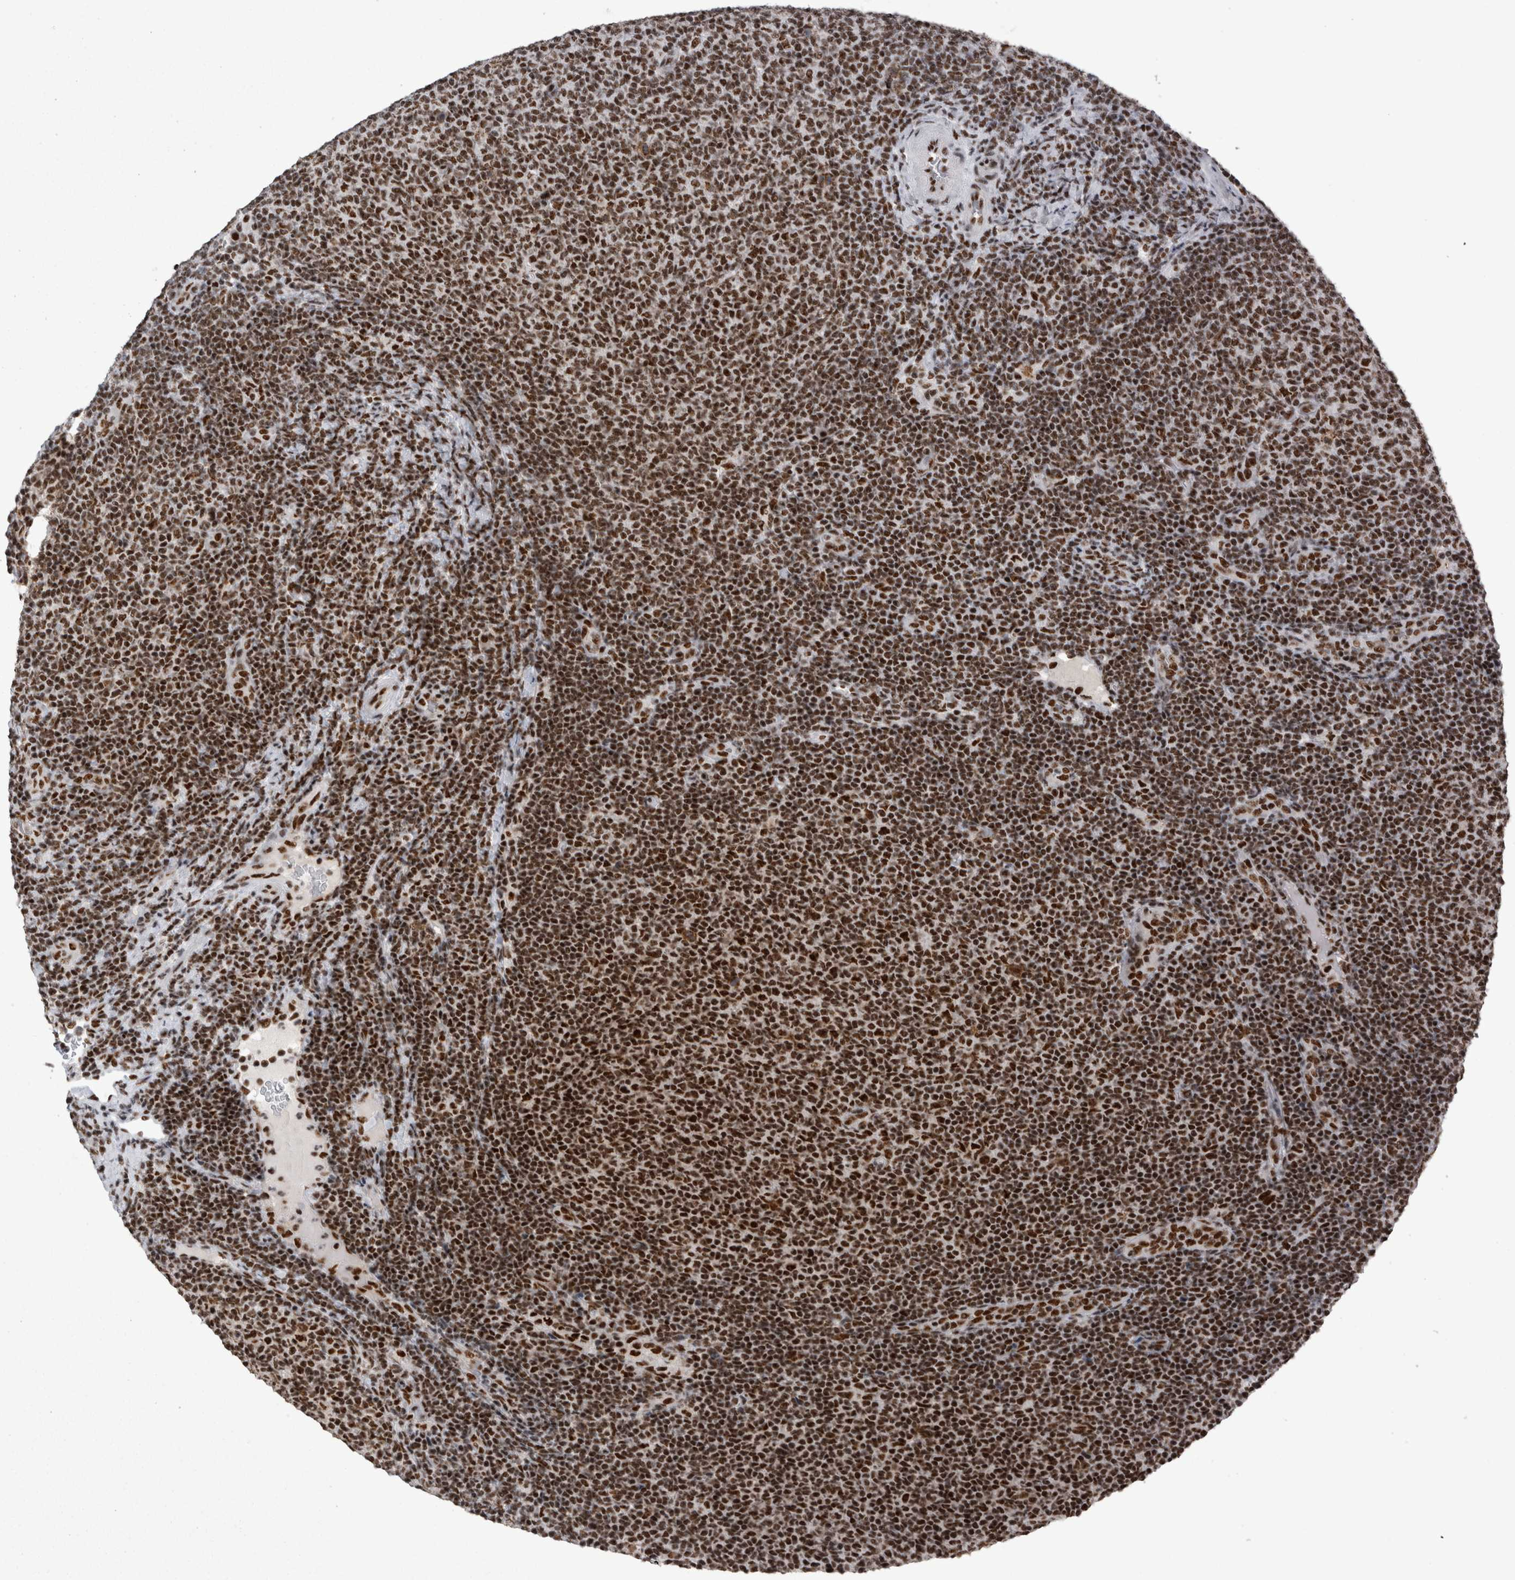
{"staining": {"intensity": "strong", "quantity": ">75%", "location": "nuclear"}, "tissue": "lymphoma", "cell_type": "Tumor cells", "image_type": "cancer", "snomed": [{"axis": "morphology", "description": "Malignant lymphoma, non-Hodgkin's type, Low grade"}, {"axis": "topography", "description": "Lymph node"}], "caption": "A photomicrograph of human lymphoma stained for a protein reveals strong nuclear brown staining in tumor cells. Immunohistochemistry stains the protein of interest in brown and the nuclei are stained blue.", "gene": "SNRNP40", "patient": {"sex": "male", "age": 66}}